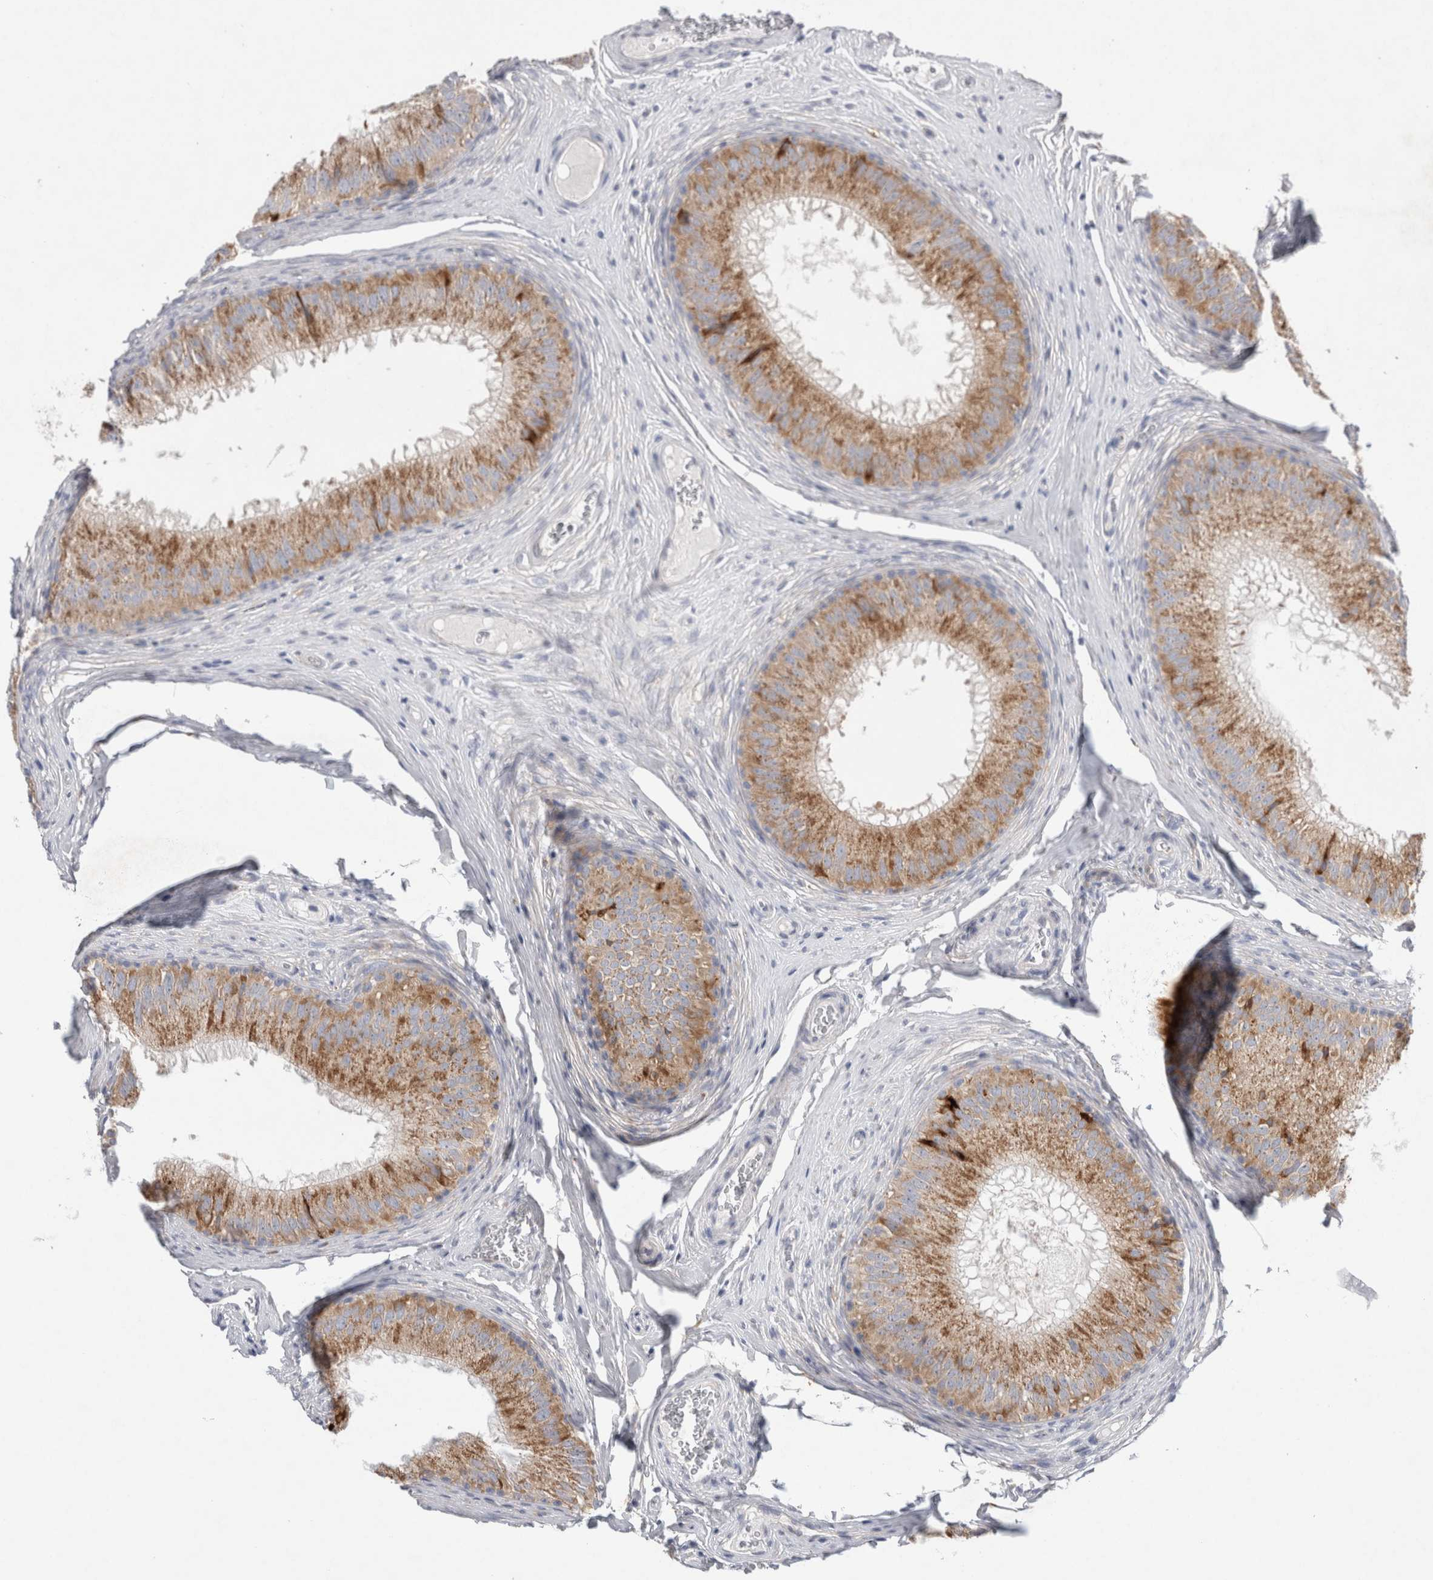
{"staining": {"intensity": "moderate", "quantity": ">75%", "location": "cytoplasmic/membranous"}, "tissue": "epididymis", "cell_type": "Glandular cells", "image_type": "normal", "snomed": [{"axis": "morphology", "description": "Normal tissue, NOS"}, {"axis": "topography", "description": "Epididymis"}], "caption": "This histopathology image demonstrates immunohistochemistry (IHC) staining of normal human epididymis, with medium moderate cytoplasmic/membranous staining in about >75% of glandular cells.", "gene": "TRMT9B", "patient": {"sex": "male", "age": 32}}